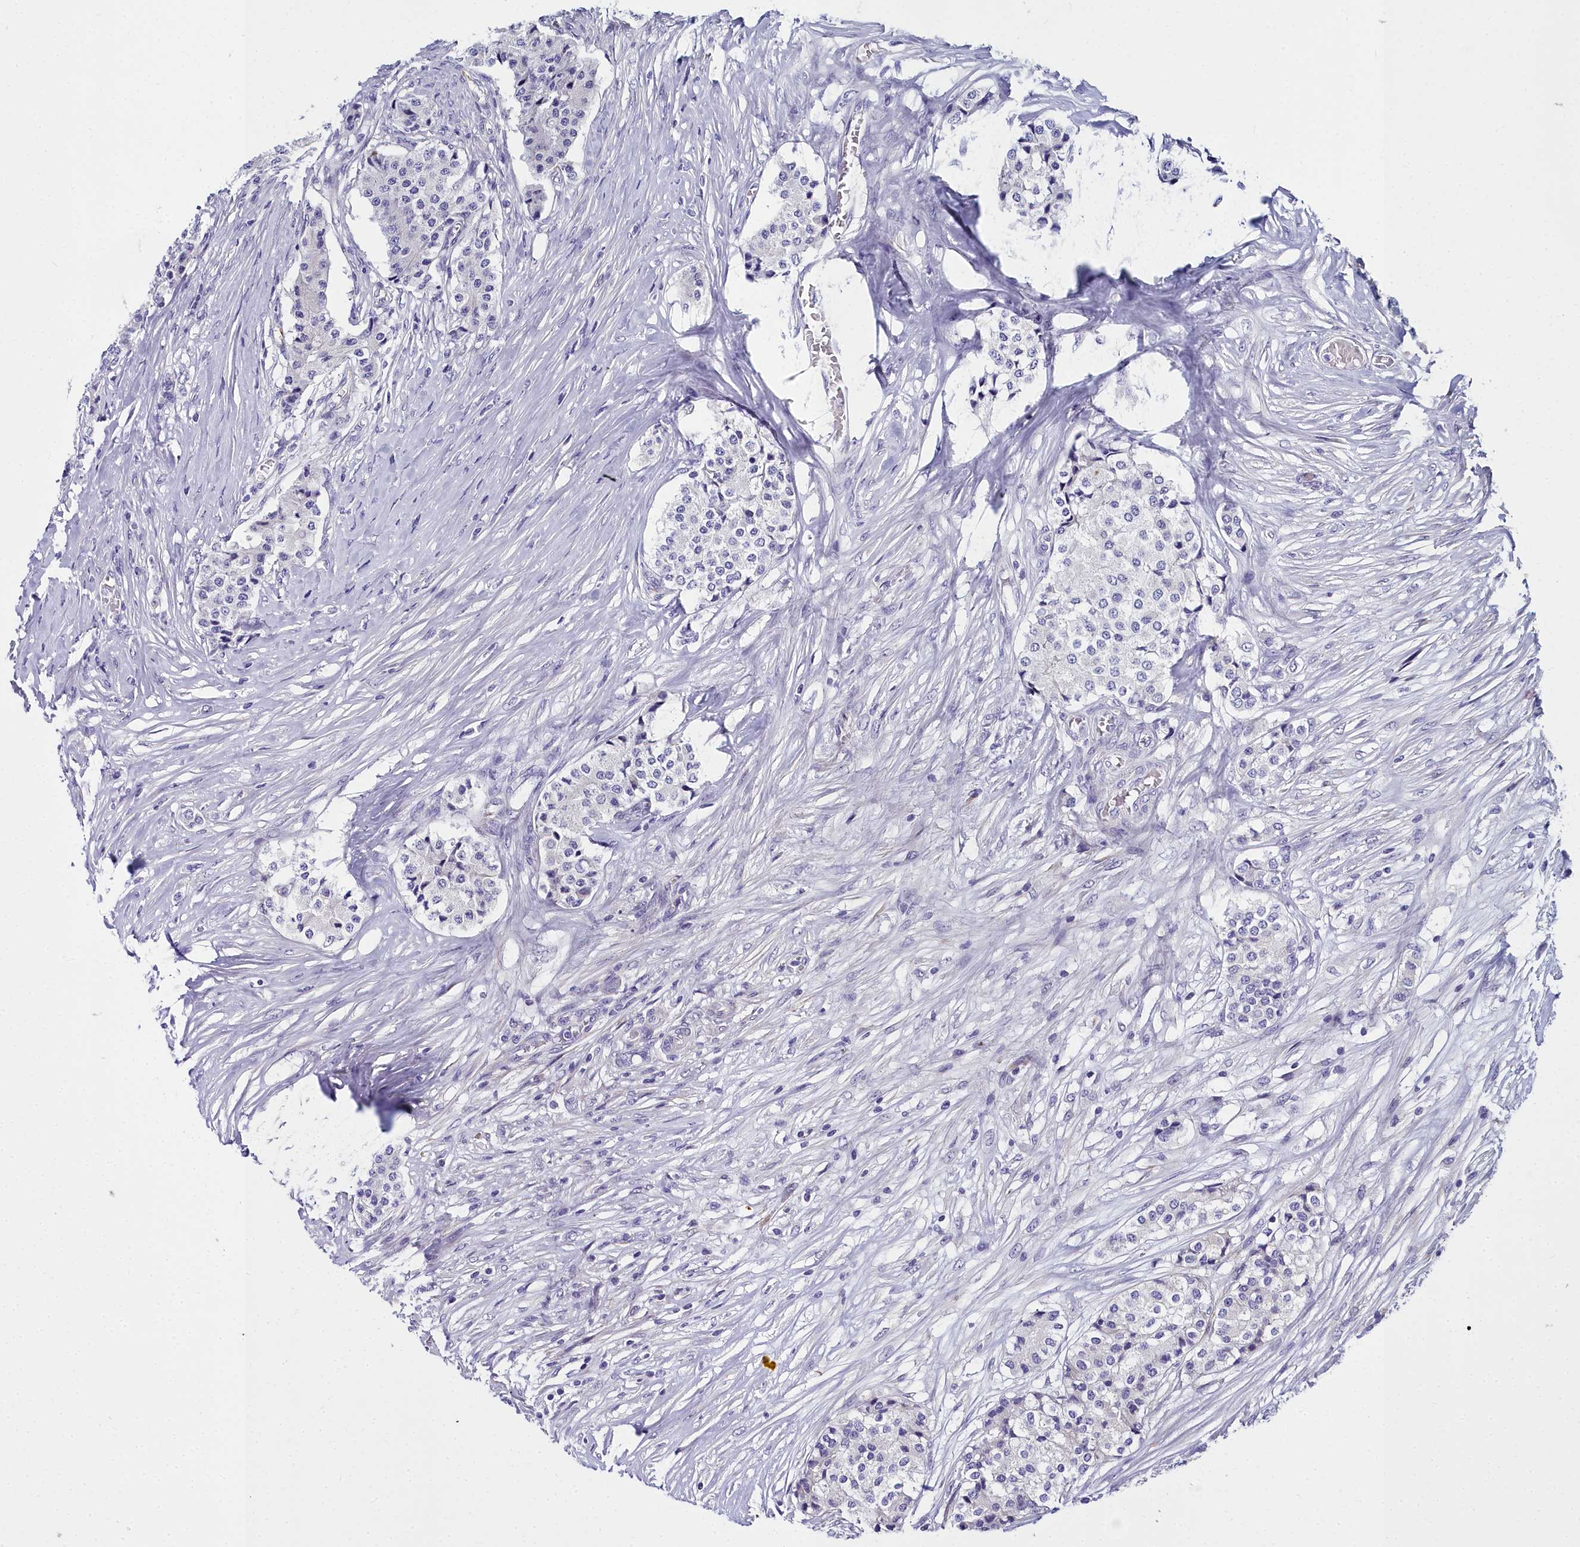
{"staining": {"intensity": "negative", "quantity": "none", "location": "none"}, "tissue": "carcinoid", "cell_type": "Tumor cells", "image_type": "cancer", "snomed": [{"axis": "morphology", "description": "Carcinoid, malignant, NOS"}, {"axis": "topography", "description": "Colon"}], "caption": "Carcinoid (malignant) was stained to show a protein in brown. There is no significant positivity in tumor cells.", "gene": "TIMM22", "patient": {"sex": "female", "age": 52}}